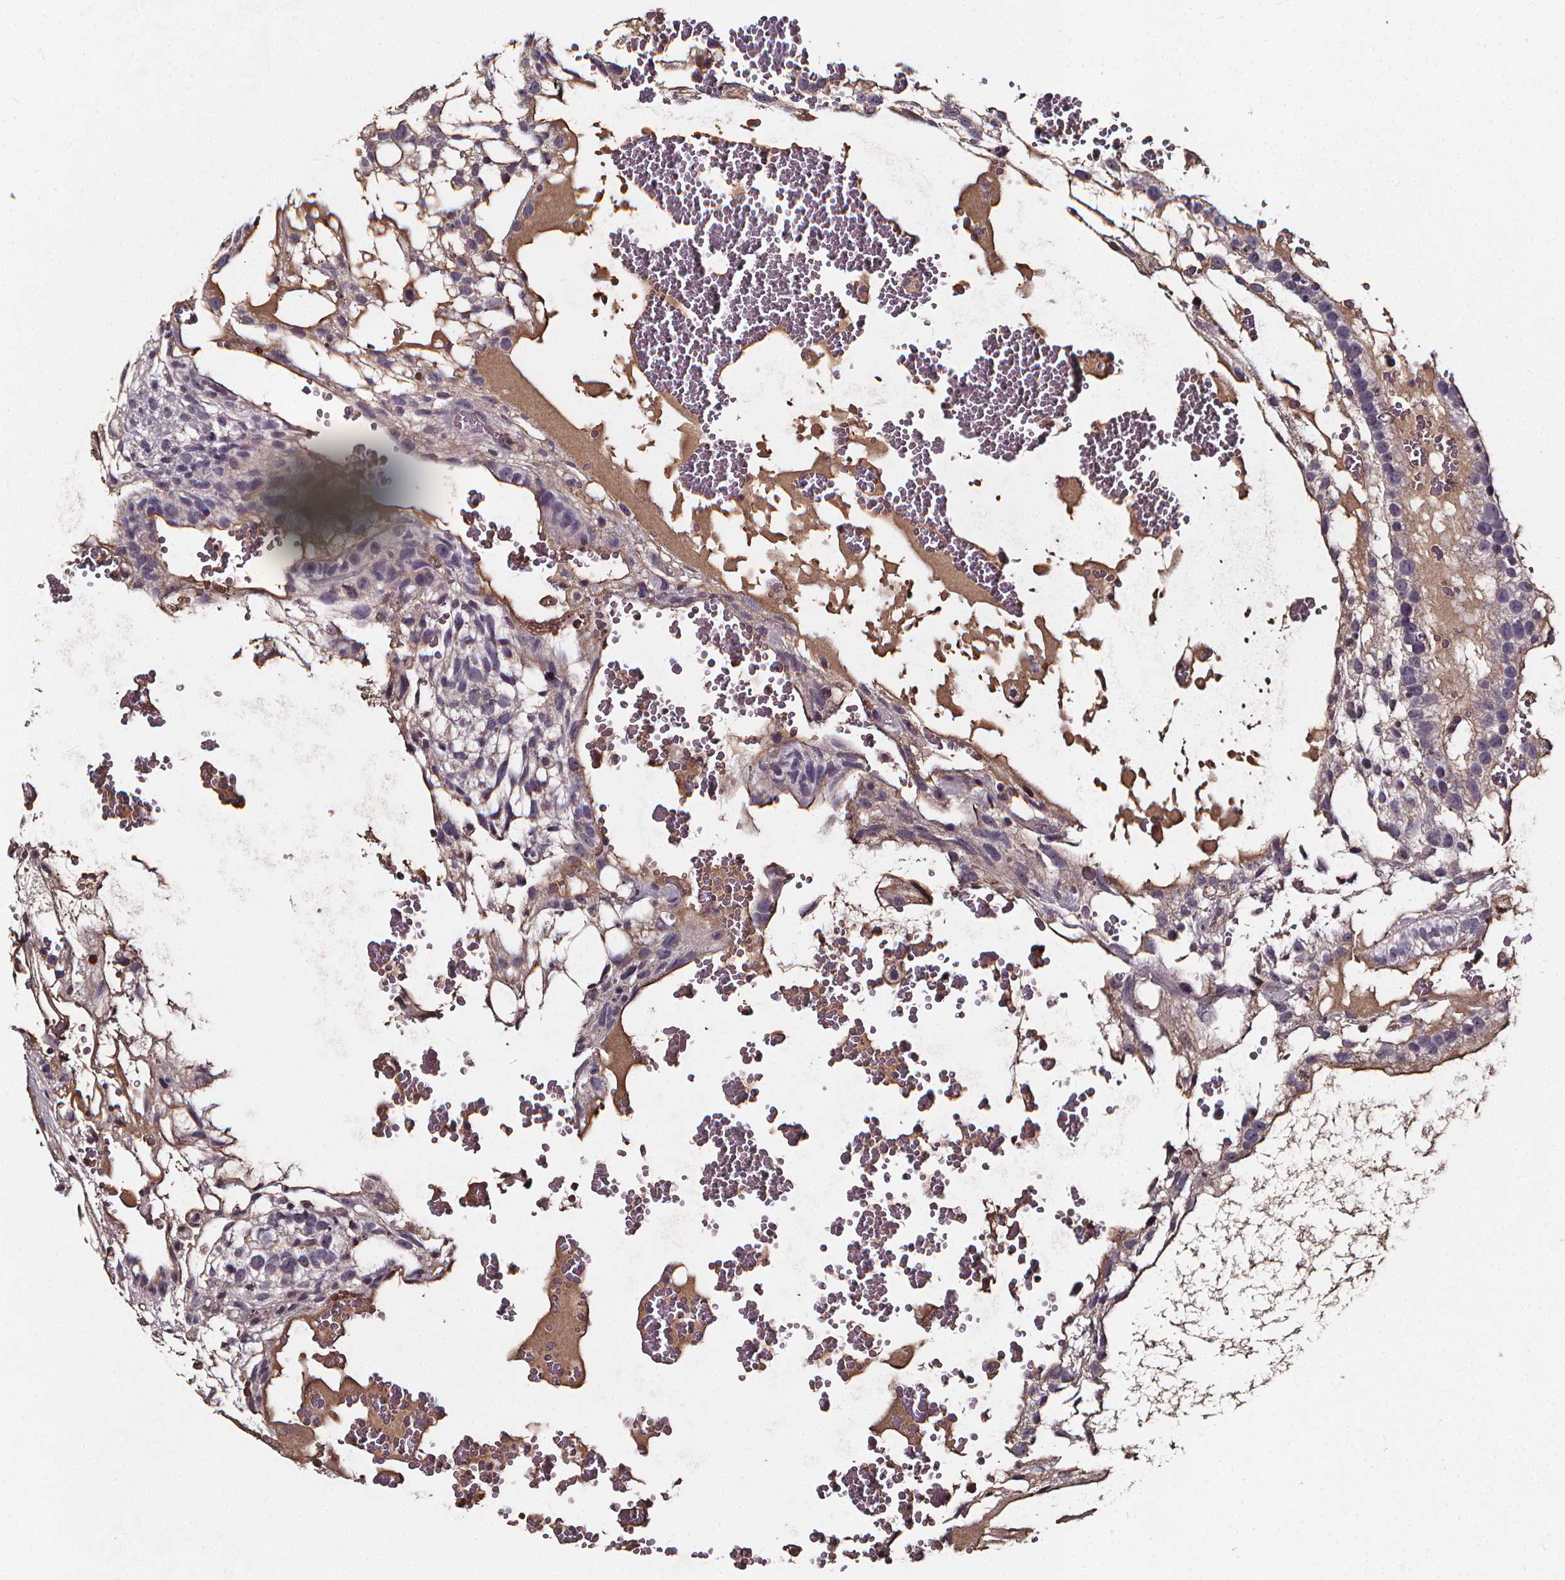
{"staining": {"intensity": "negative", "quantity": "none", "location": "none"}, "tissue": "testis cancer", "cell_type": "Tumor cells", "image_type": "cancer", "snomed": [{"axis": "morphology", "description": "Normal tissue, NOS"}, {"axis": "morphology", "description": "Carcinoma, Embryonal, NOS"}, {"axis": "topography", "description": "Testis"}], "caption": "The micrograph reveals no significant positivity in tumor cells of testis cancer.", "gene": "SPAG8", "patient": {"sex": "male", "age": 32}}